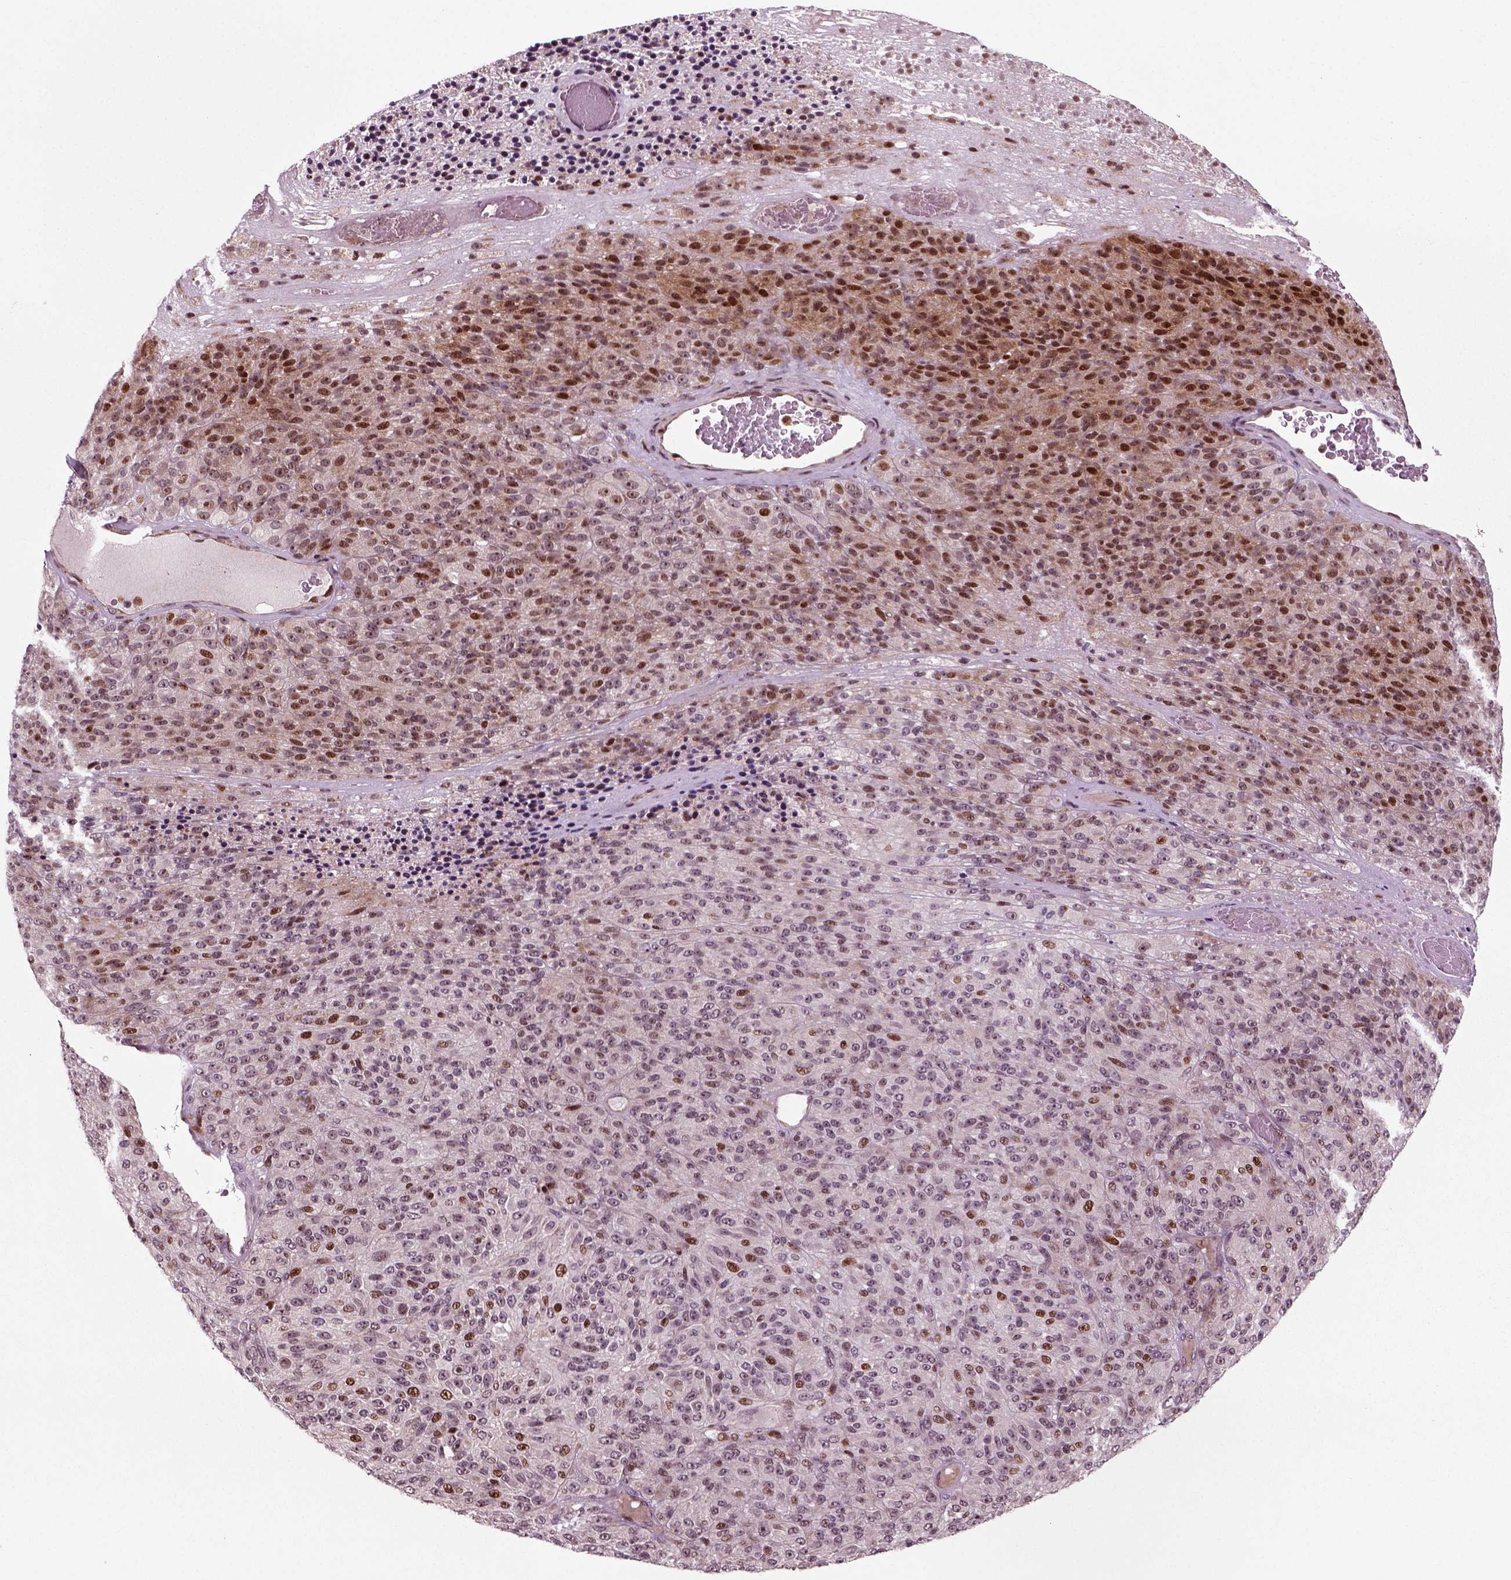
{"staining": {"intensity": "strong", "quantity": "<25%", "location": "nuclear"}, "tissue": "melanoma", "cell_type": "Tumor cells", "image_type": "cancer", "snomed": [{"axis": "morphology", "description": "Malignant melanoma, Metastatic site"}, {"axis": "topography", "description": "Brain"}], "caption": "Immunohistochemical staining of melanoma exhibits medium levels of strong nuclear protein staining in about <25% of tumor cells.", "gene": "CDC14A", "patient": {"sex": "female", "age": 56}}